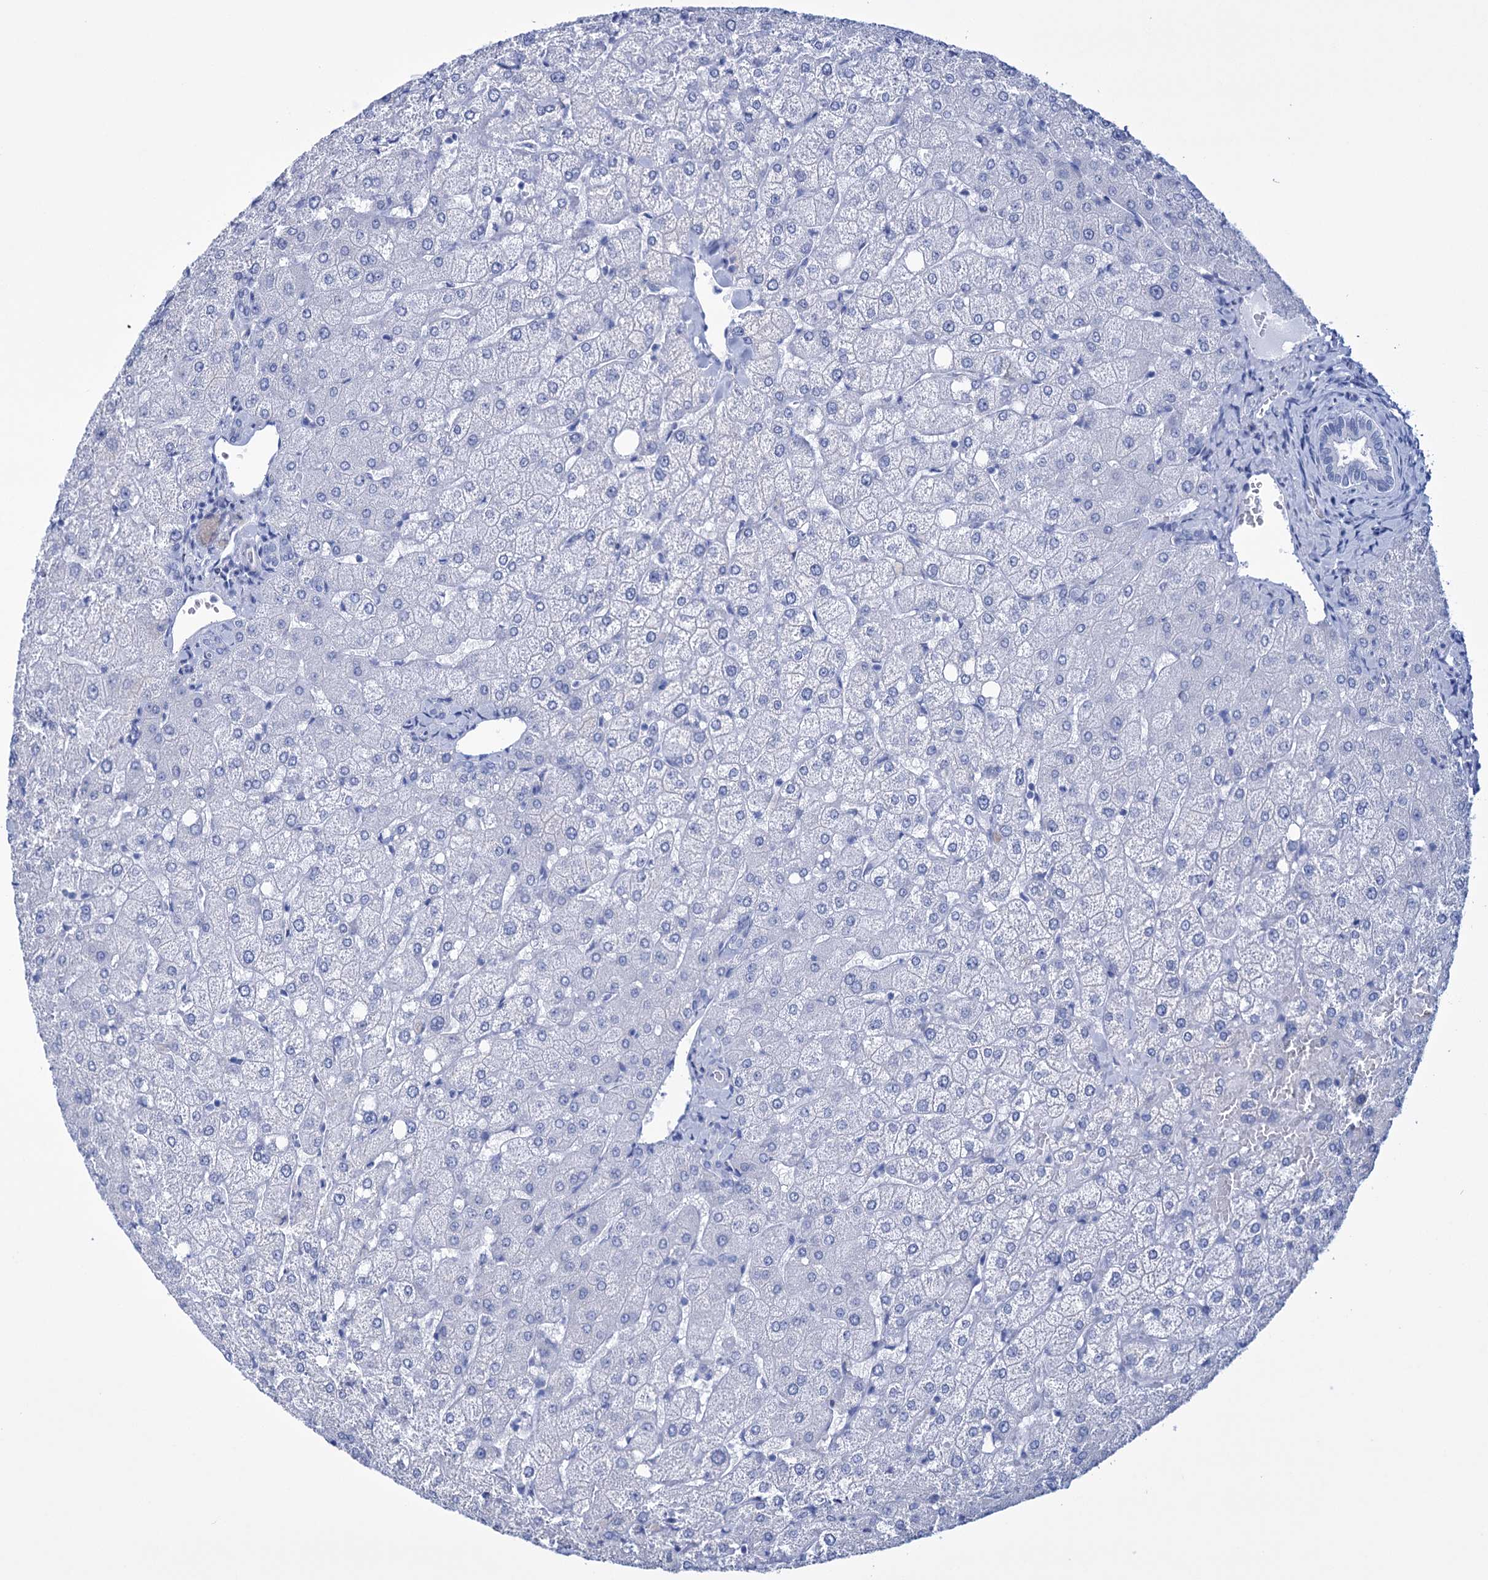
{"staining": {"intensity": "negative", "quantity": "none", "location": "none"}, "tissue": "liver", "cell_type": "Cholangiocytes", "image_type": "normal", "snomed": [{"axis": "morphology", "description": "Normal tissue, NOS"}, {"axis": "topography", "description": "Liver"}], "caption": "This is an immunohistochemistry histopathology image of unremarkable human liver. There is no expression in cholangiocytes.", "gene": "FBXW12", "patient": {"sex": "female", "age": 54}}